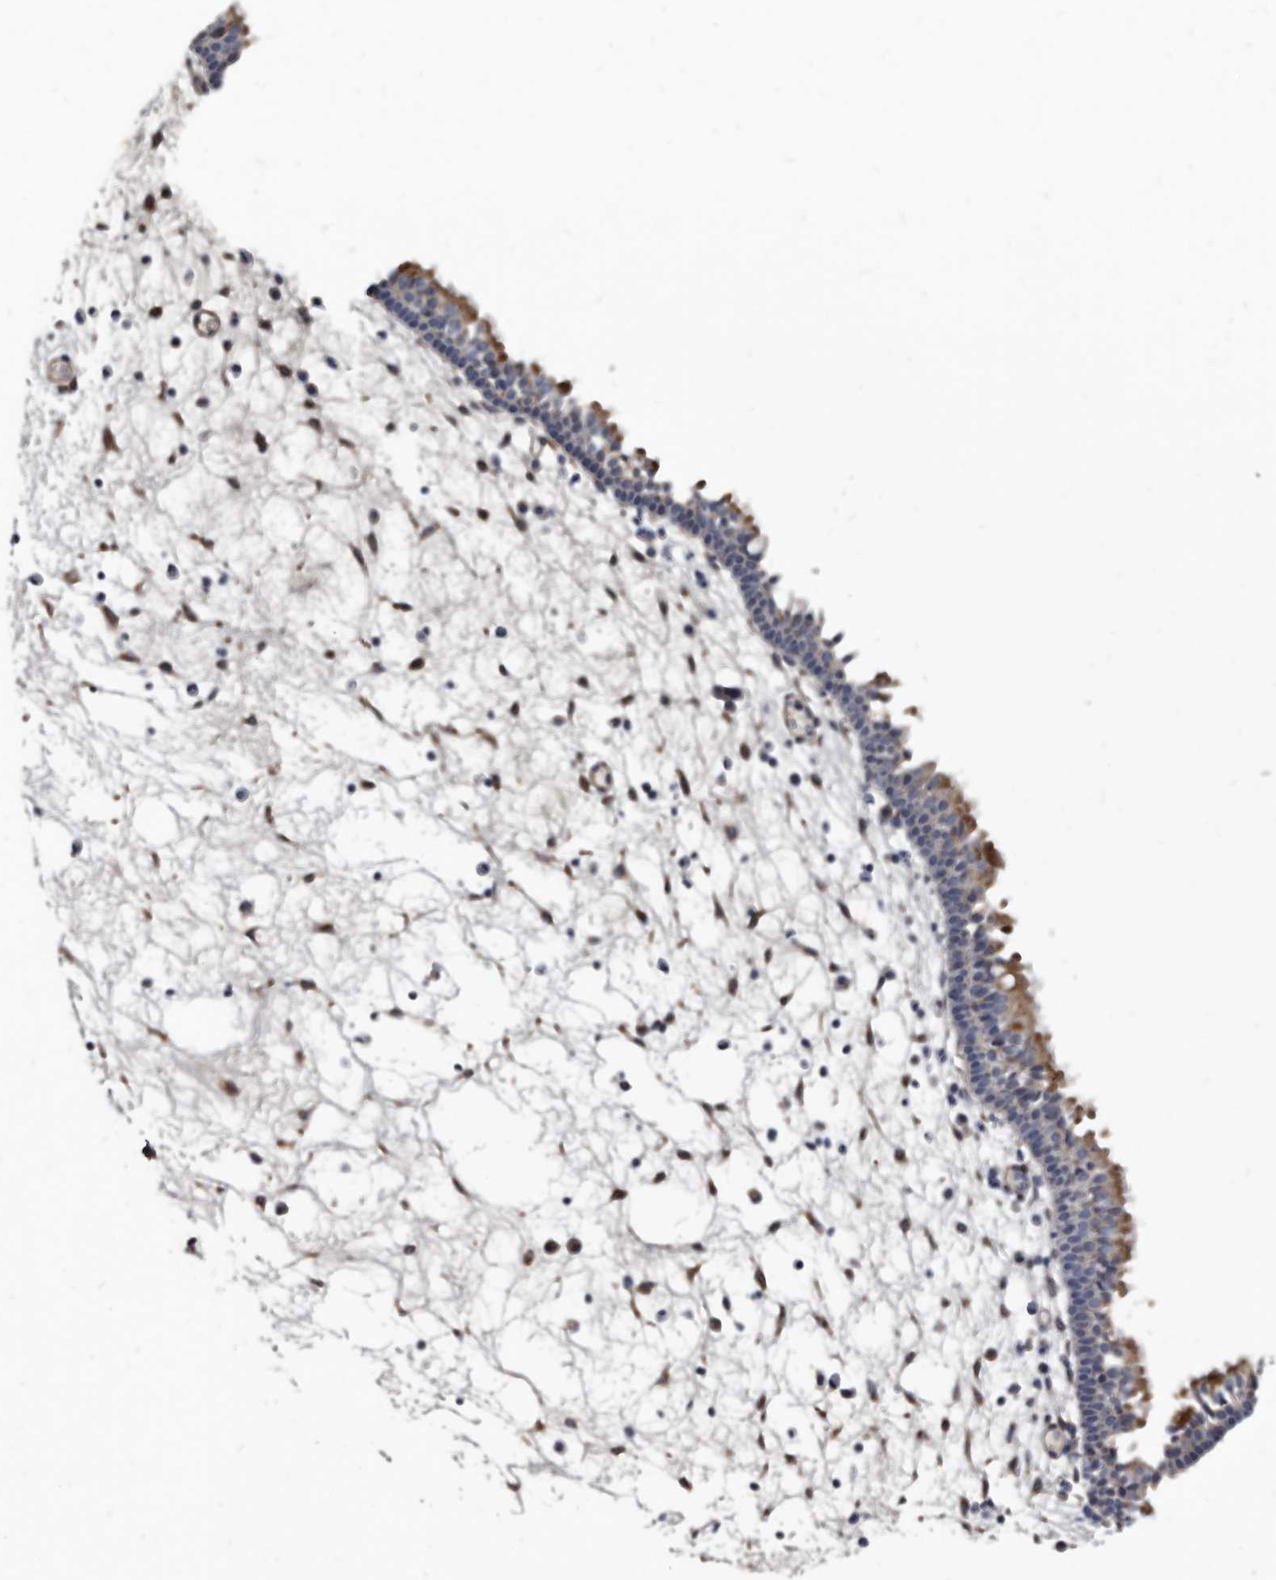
{"staining": {"intensity": "moderate", "quantity": "25%-75%", "location": "cytoplasmic/membranous"}, "tissue": "nasopharynx", "cell_type": "Respiratory epithelial cells", "image_type": "normal", "snomed": [{"axis": "morphology", "description": "Normal tissue, NOS"}, {"axis": "morphology", "description": "Inflammation, NOS"}, {"axis": "morphology", "description": "Malignant melanoma, Metastatic site"}, {"axis": "topography", "description": "Nasopharynx"}], "caption": "DAB immunohistochemical staining of unremarkable human nasopharynx displays moderate cytoplasmic/membranous protein expression in about 25%-75% of respiratory epithelial cells. The protein is stained brown, and the nuclei are stained in blue (DAB IHC with brightfield microscopy, high magnification).", "gene": "PRSS8", "patient": {"sex": "male", "age": 70}}